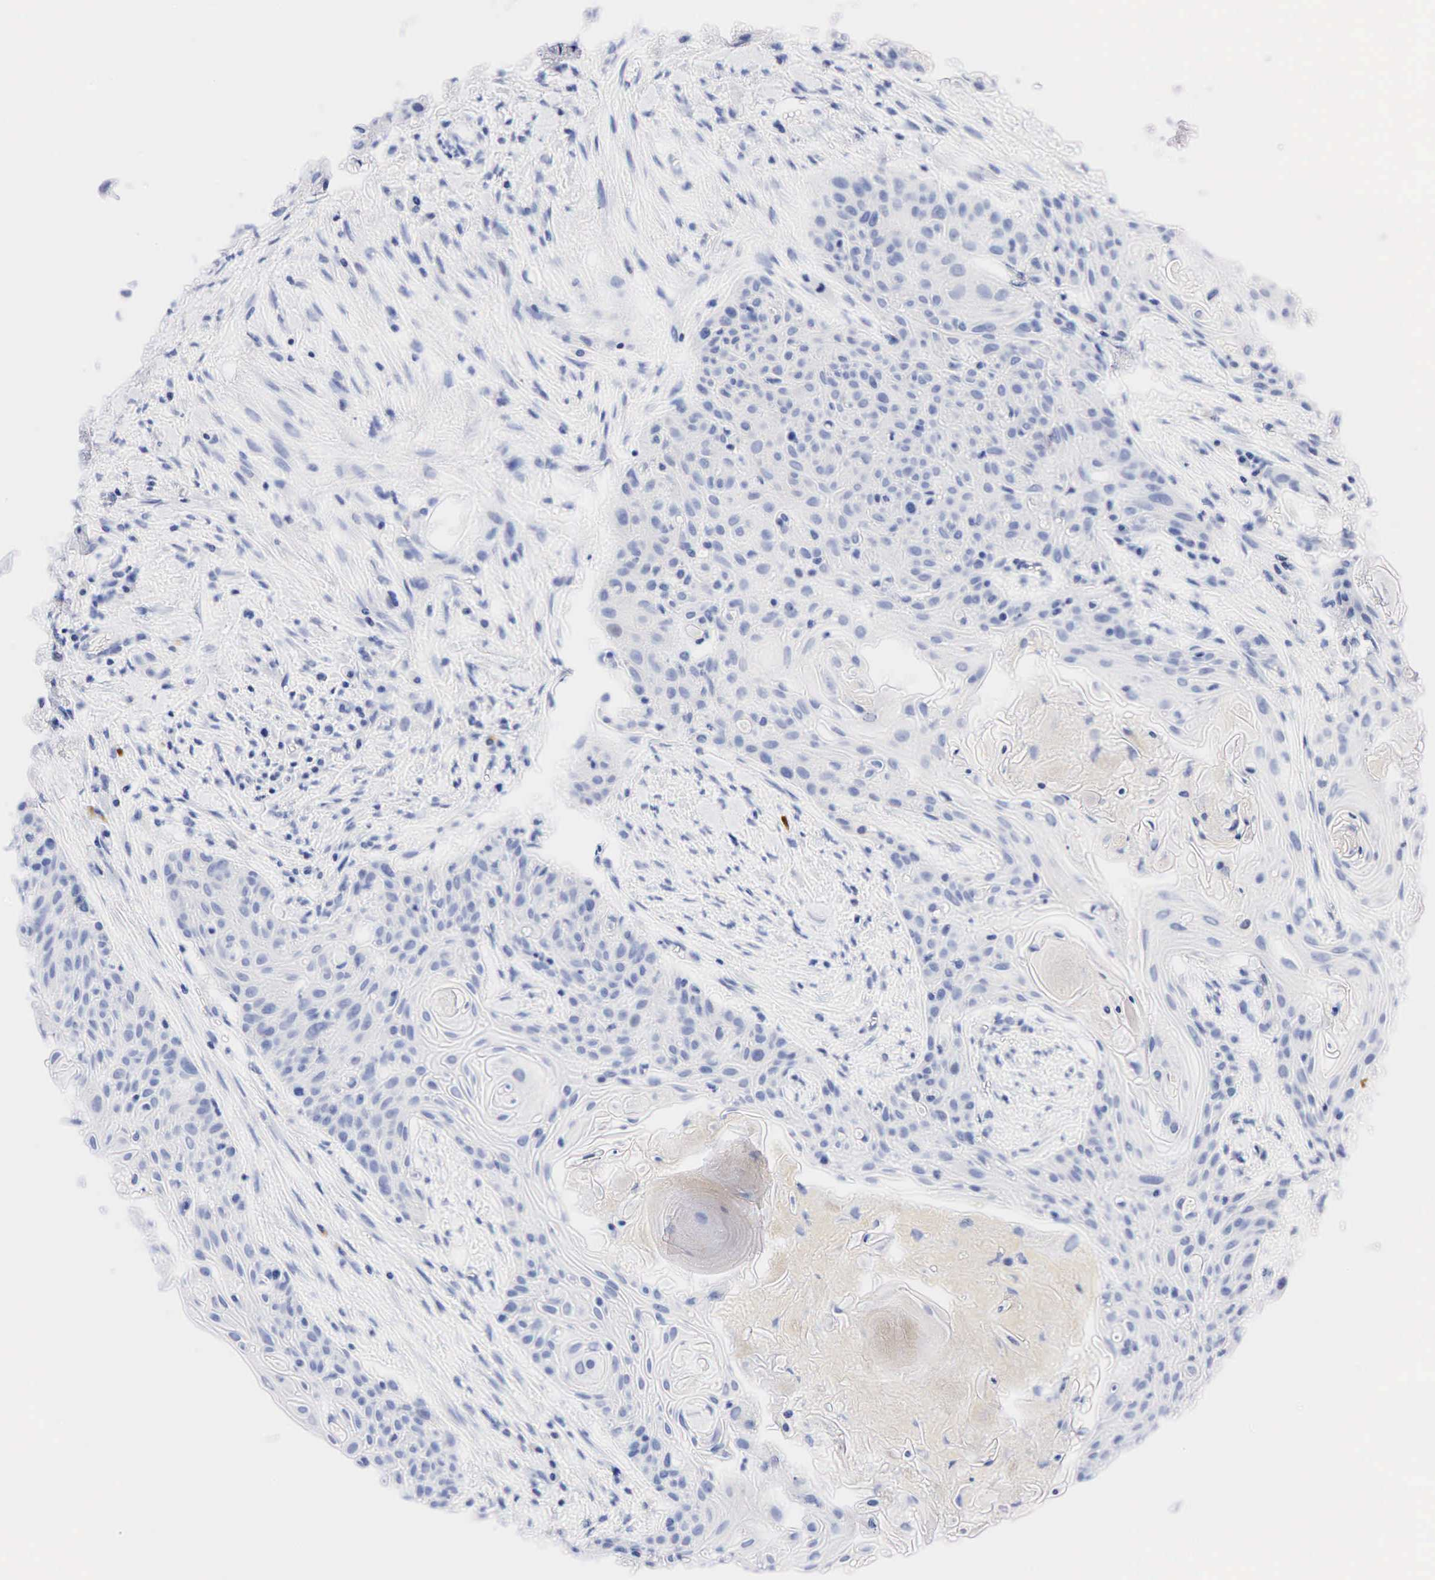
{"staining": {"intensity": "negative", "quantity": "none", "location": "none"}, "tissue": "head and neck cancer", "cell_type": "Tumor cells", "image_type": "cancer", "snomed": [{"axis": "morphology", "description": "Squamous cell carcinoma, NOS"}, {"axis": "morphology", "description": "Squamous cell carcinoma, metastatic, NOS"}, {"axis": "topography", "description": "Lymph node"}, {"axis": "topography", "description": "Salivary gland"}, {"axis": "topography", "description": "Head-Neck"}], "caption": "The histopathology image displays no significant positivity in tumor cells of metastatic squamous cell carcinoma (head and neck).", "gene": "NKX2-1", "patient": {"sex": "female", "age": 74}}